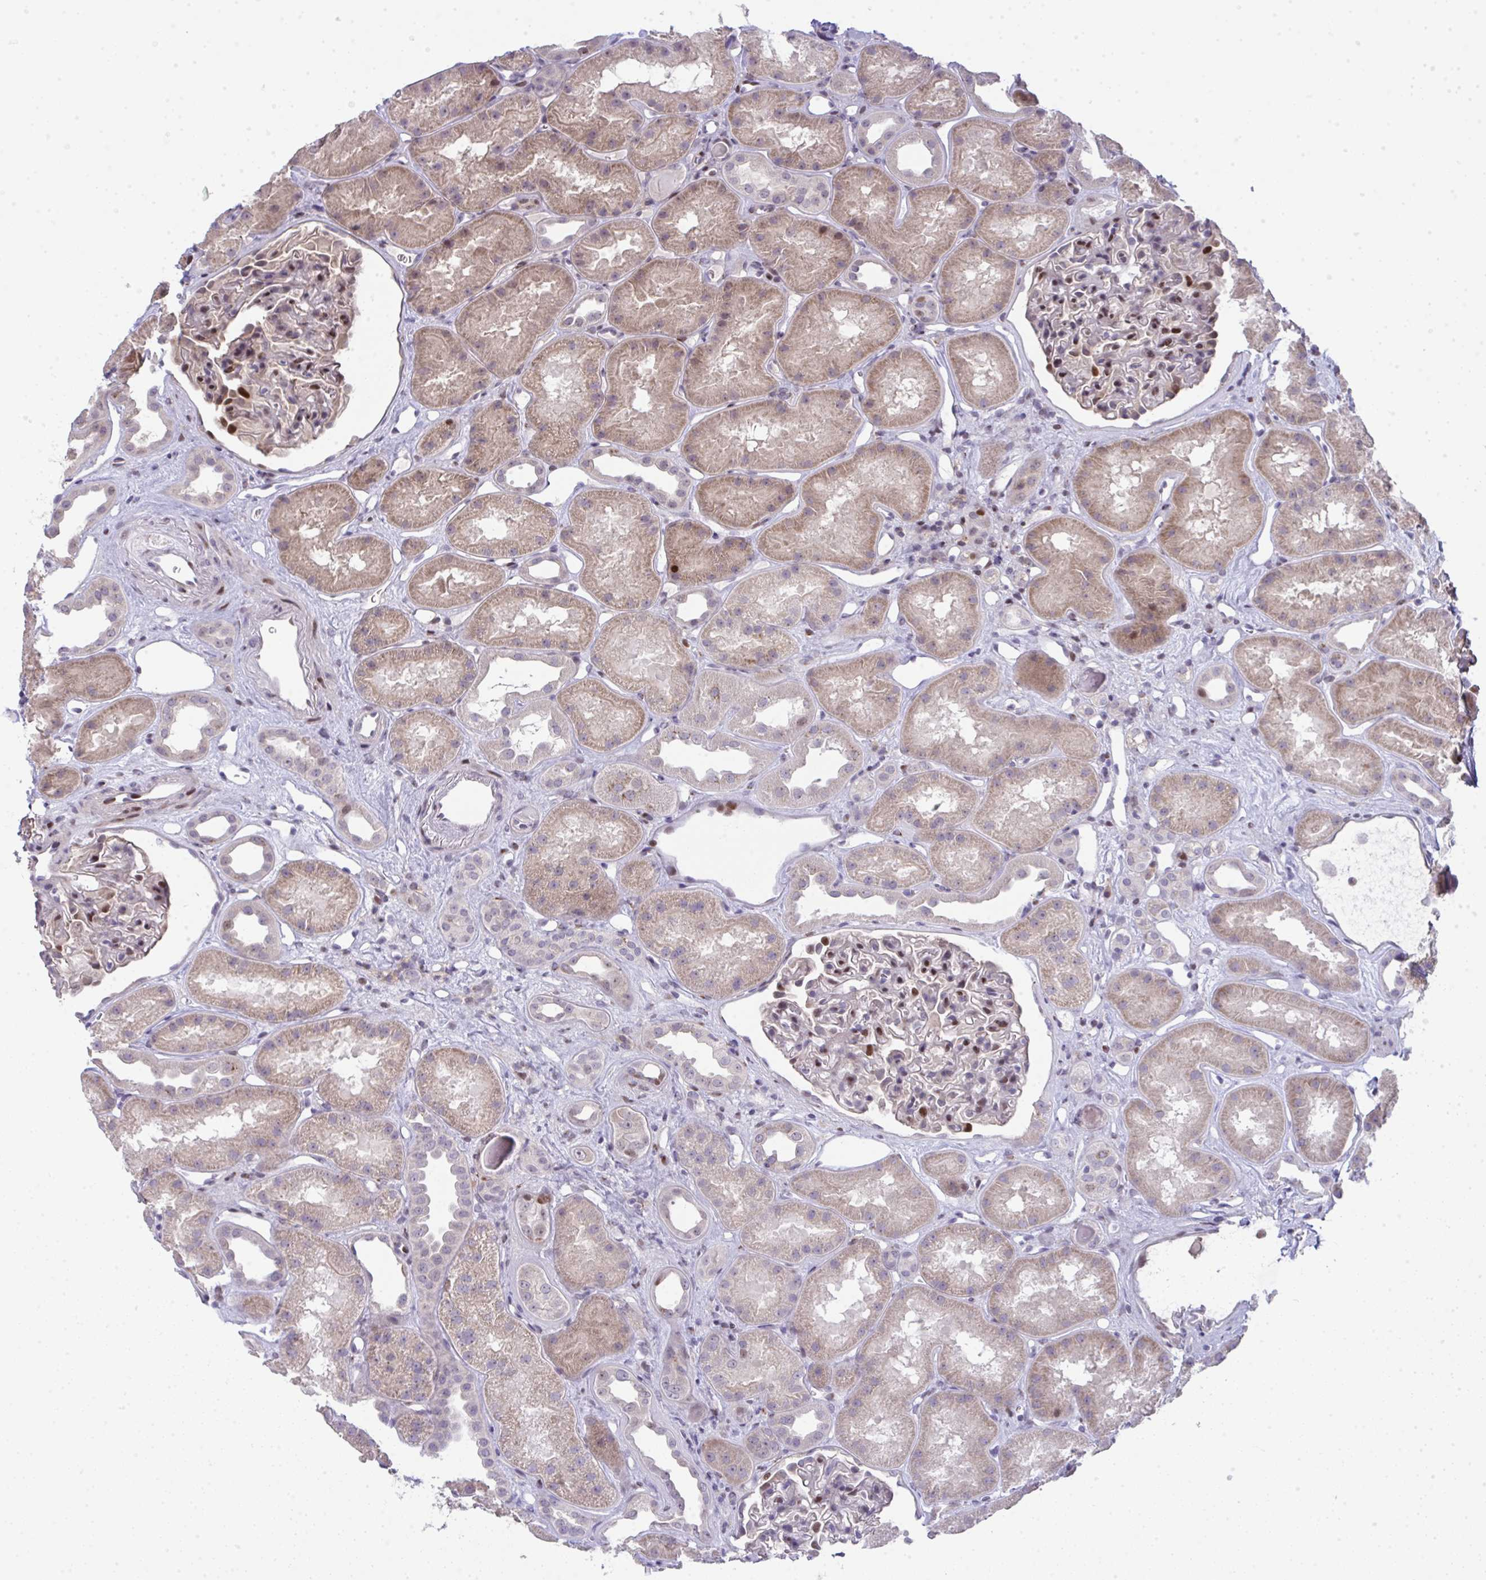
{"staining": {"intensity": "moderate", "quantity": "25%-75%", "location": "nuclear"}, "tissue": "kidney", "cell_type": "Cells in glomeruli", "image_type": "normal", "snomed": [{"axis": "morphology", "description": "Normal tissue, NOS"}, {"axis": "topography", "description": "Kidney"}], "caption": "Protein expression analysis of benign kidney shows moderate nuclear expression in about 25%-75% of cells in glomeruli.", "gene": "GALNT16", "patient": {"sex": "male", "age": 61}}